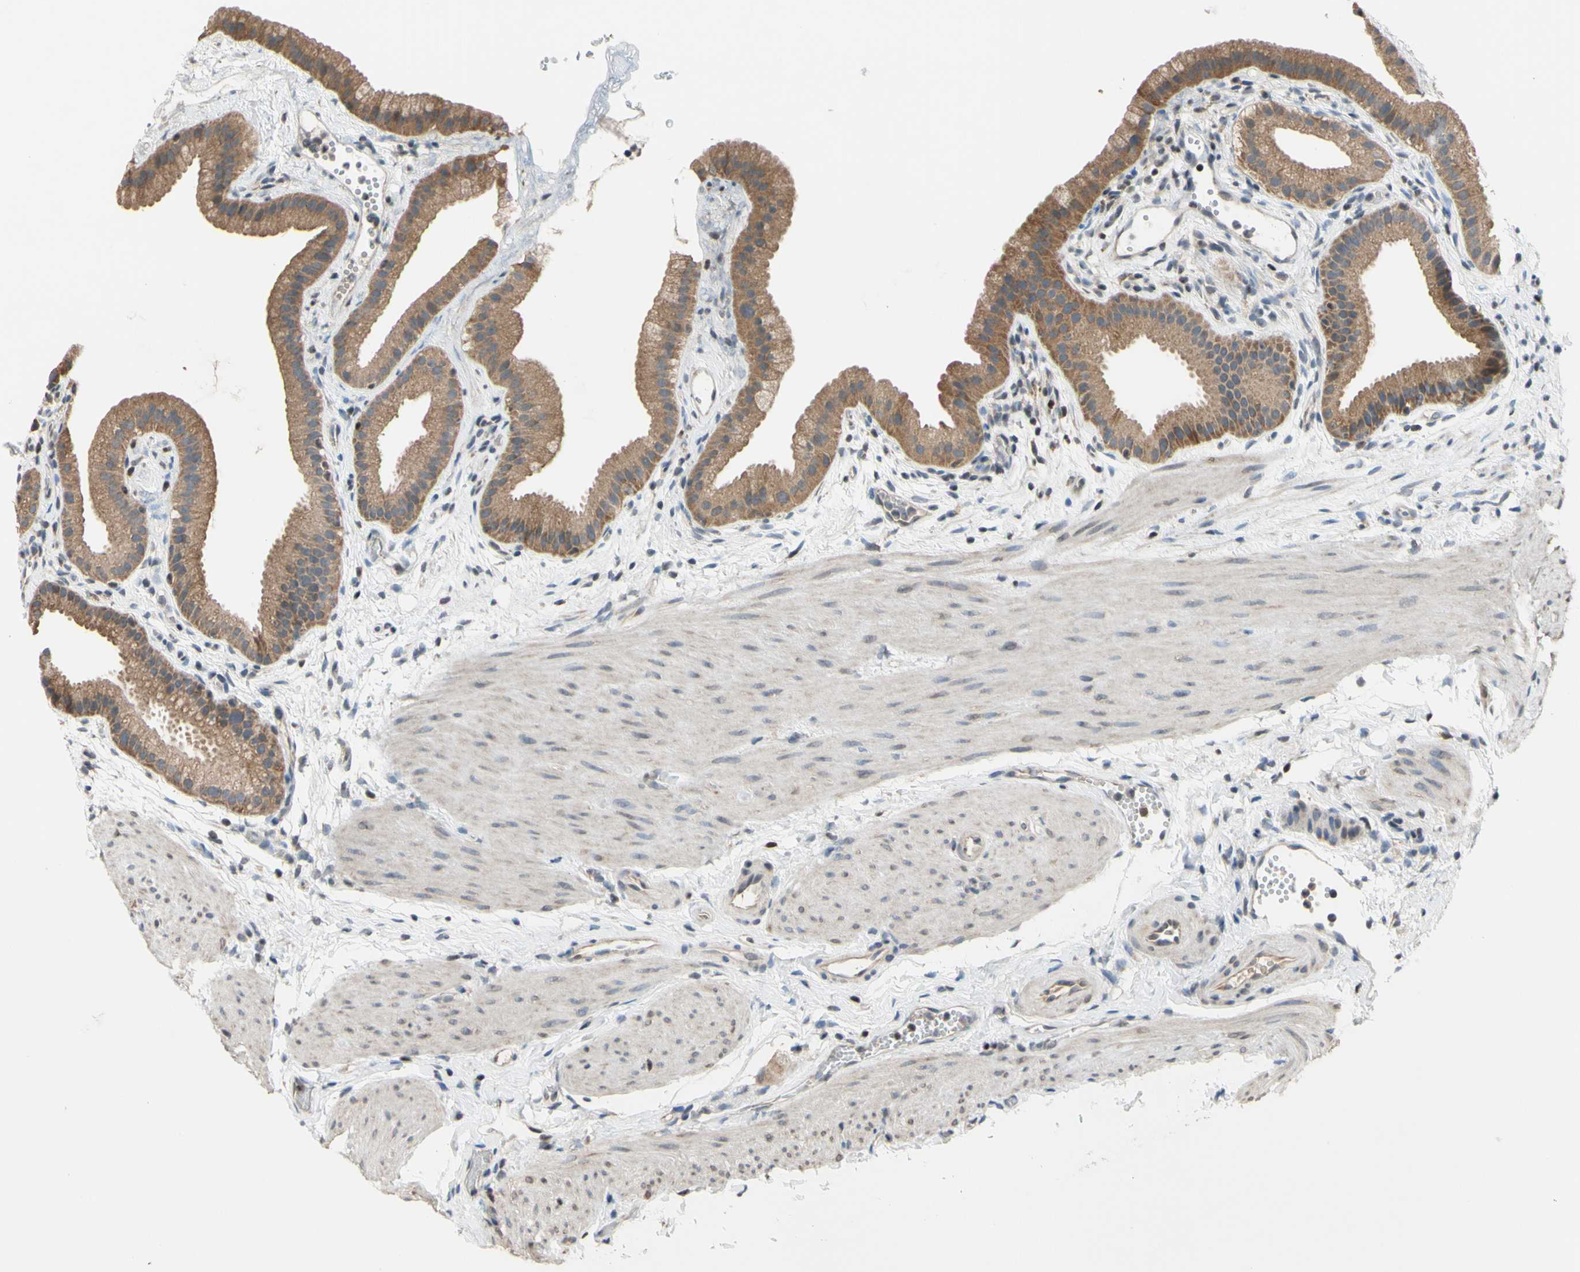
{"staining": {"intensity": "moderate", "quantity": ">75%", "location": "cytoplasmic/membranous"}, "tissue": "gallbladder", "cell_type": "Glandular cells", "image_type": "normal", "snomed": [{"axis": "morphology", "description": "Normal tissue, NOS"}, {"axis": "topography", "description": "Gallbladder"}], "caption": "Gallbladder stained with immunohistochemistry exhibits moderate cytoplasmic/membranous staining in about >75% of glandular cells.", "gene": "SP4", "patient": {"sex": "female", "age": 64}}